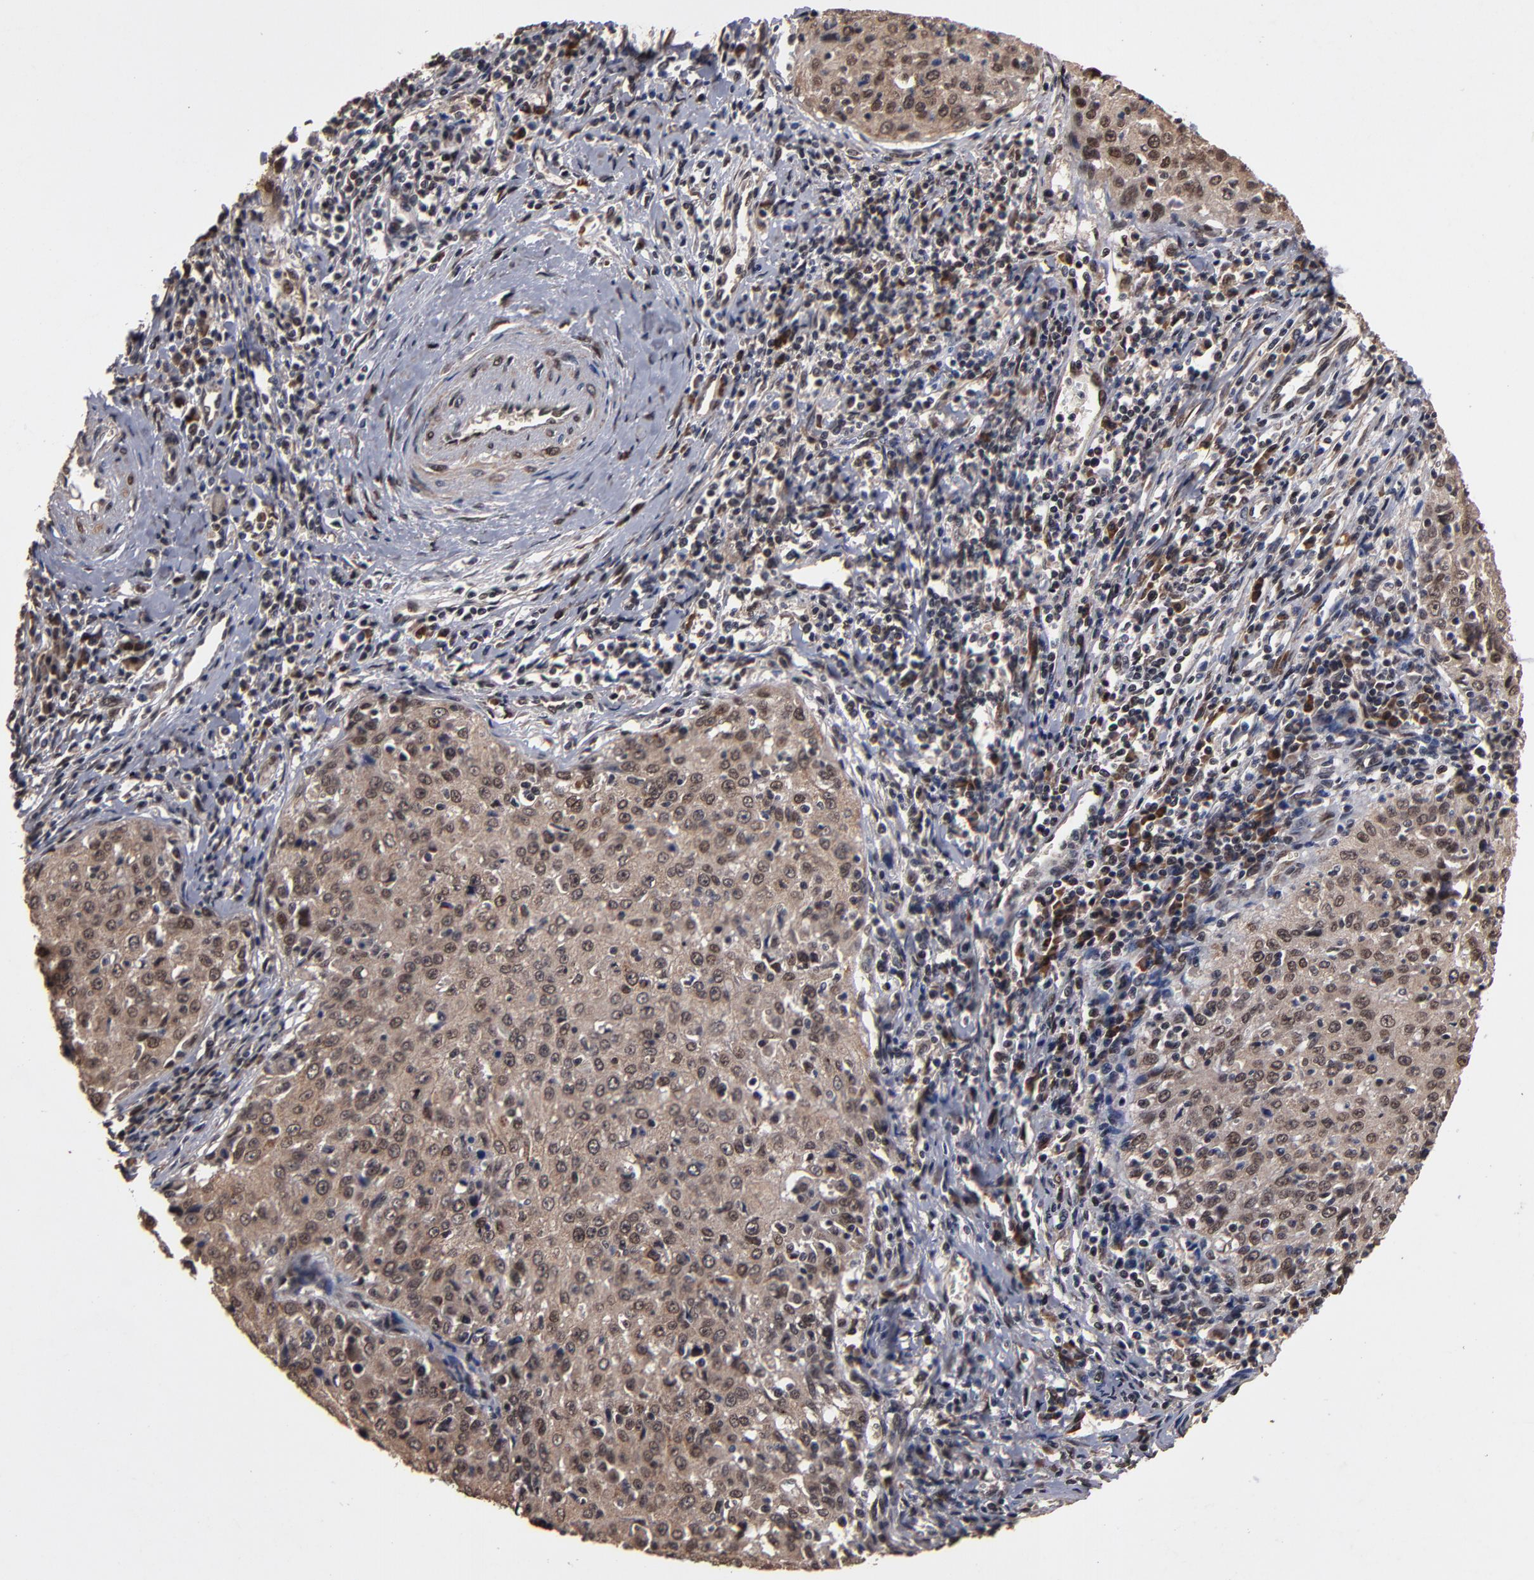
{"staining": {"intensity": "weak", "quantity": ">75%", "location": "cytoplasmic/membranous,nuclear"}, "tissue": "cervical cancer", "cell_type": "Tumor cells", "image_type": "cancer", "snomed": [{"axis": "morphology", "description": "Squamous cell carcinoma, NOS"}, {"axis": "topography", "description": "Cervix"}], "caption": "Weak cytoplasmic/membranous and nuclear staining for a protein is seen in about >75% of tumor cells of cervical cancer (squamous cell carcinoma) using immunohistochemistry (IHC).", "gene": "NXF2B", "patient": {"sex": "female", "age": 27}}